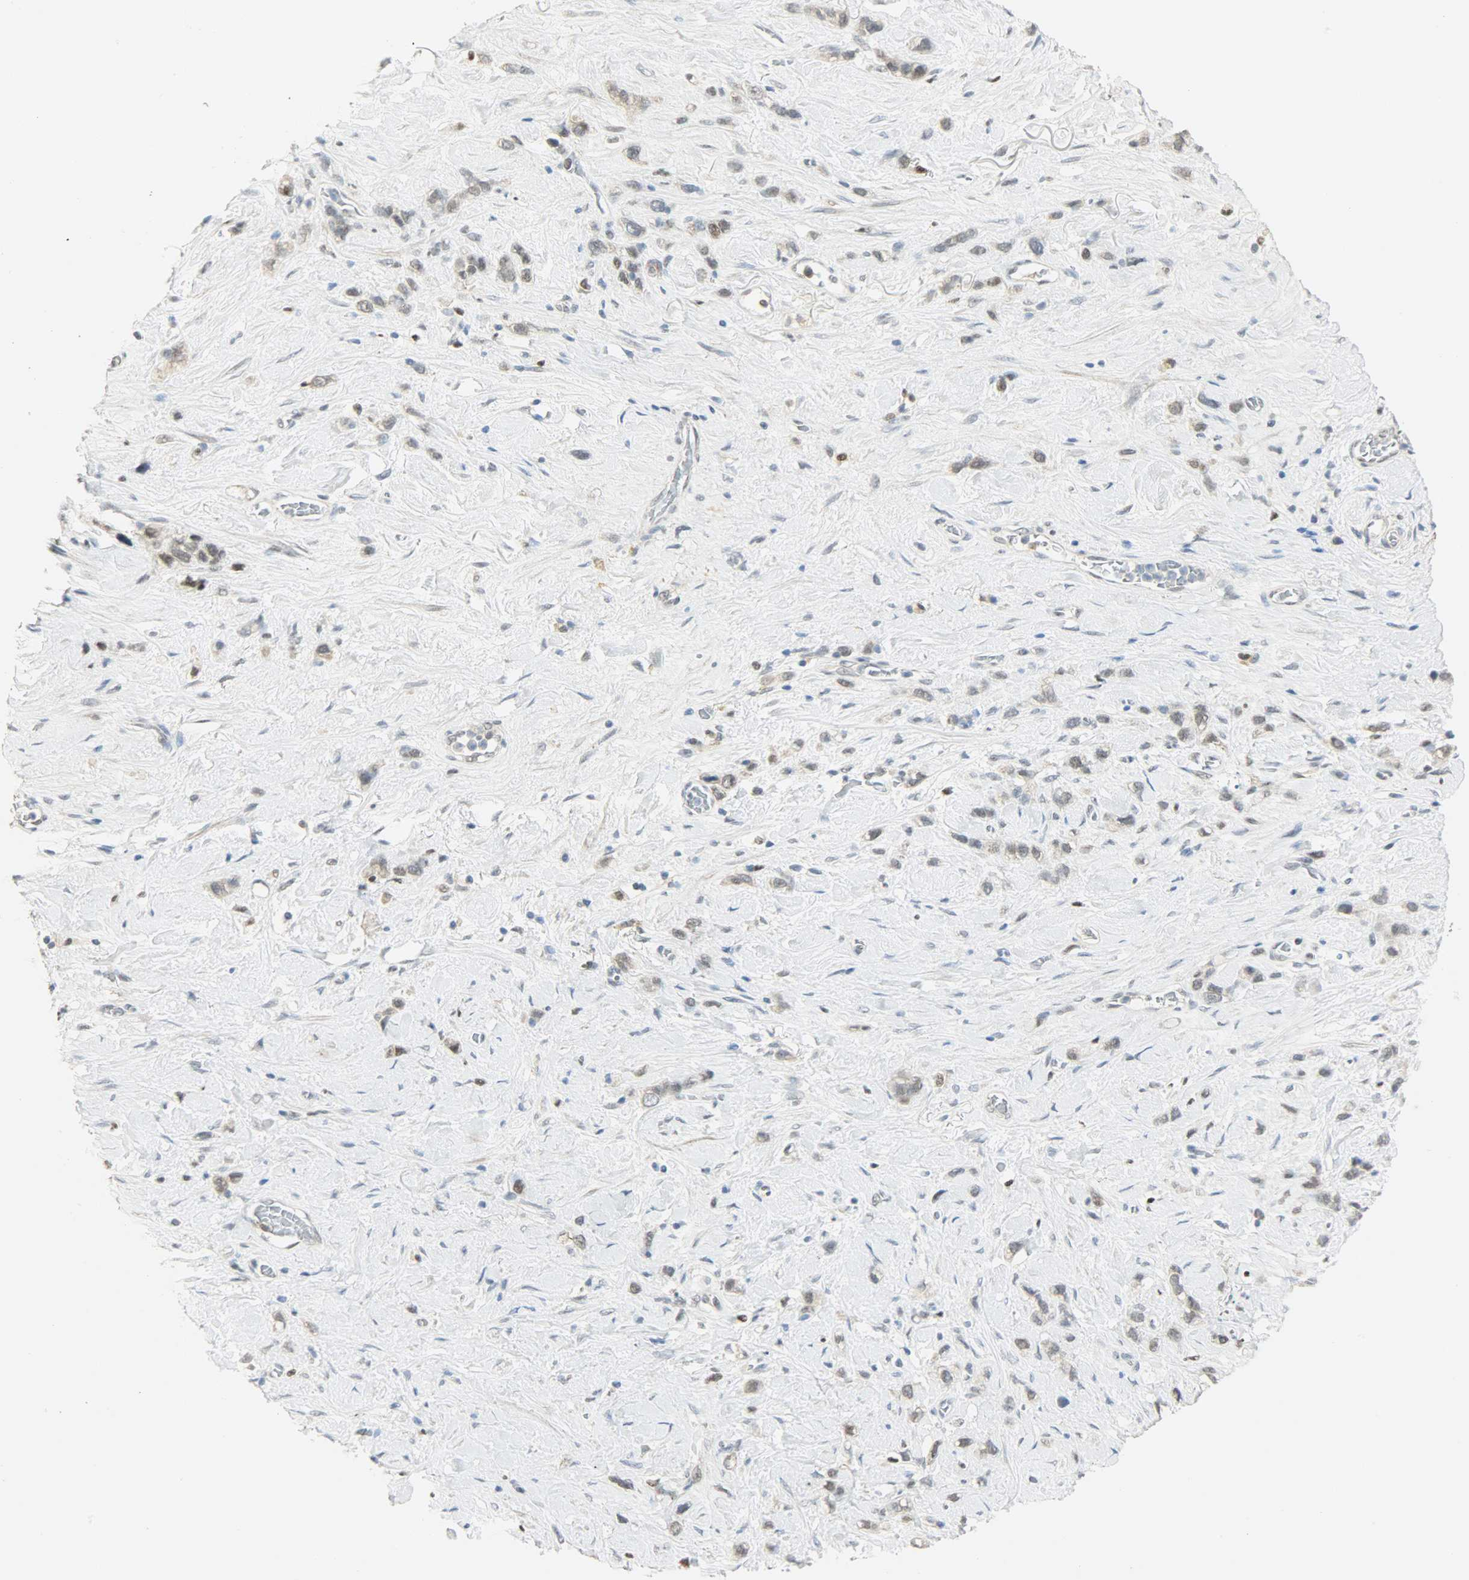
{"staining": {"intensity": "weak", "quantity": "<25%", "location": "nuclear"}, "tissue": "stomach cancer", "cell_type": "Tumor cells", "image_type": "cancer", "snomed": [{"axis": "morphology", "description": "Normal tissue, NOS"}, {"axis": "morphology", "description": "Adenocarcinoma, NOS"}, {"axis": "morphology", "description": "Adenocarcinoma, High grade"}, {"axis": "topography", "description": "Stomach, upper"}, {"axis": "topography", "description": "Stomach"}], "caption": "DAB (3,3'-diaminobenzidine) immunohistochemical staining of human high-grade adenocarcinoma (stomach) displays no significant staining in tumor cells.", "gene": "PPARG", "patient": {"sex": "female", "age": 65}}